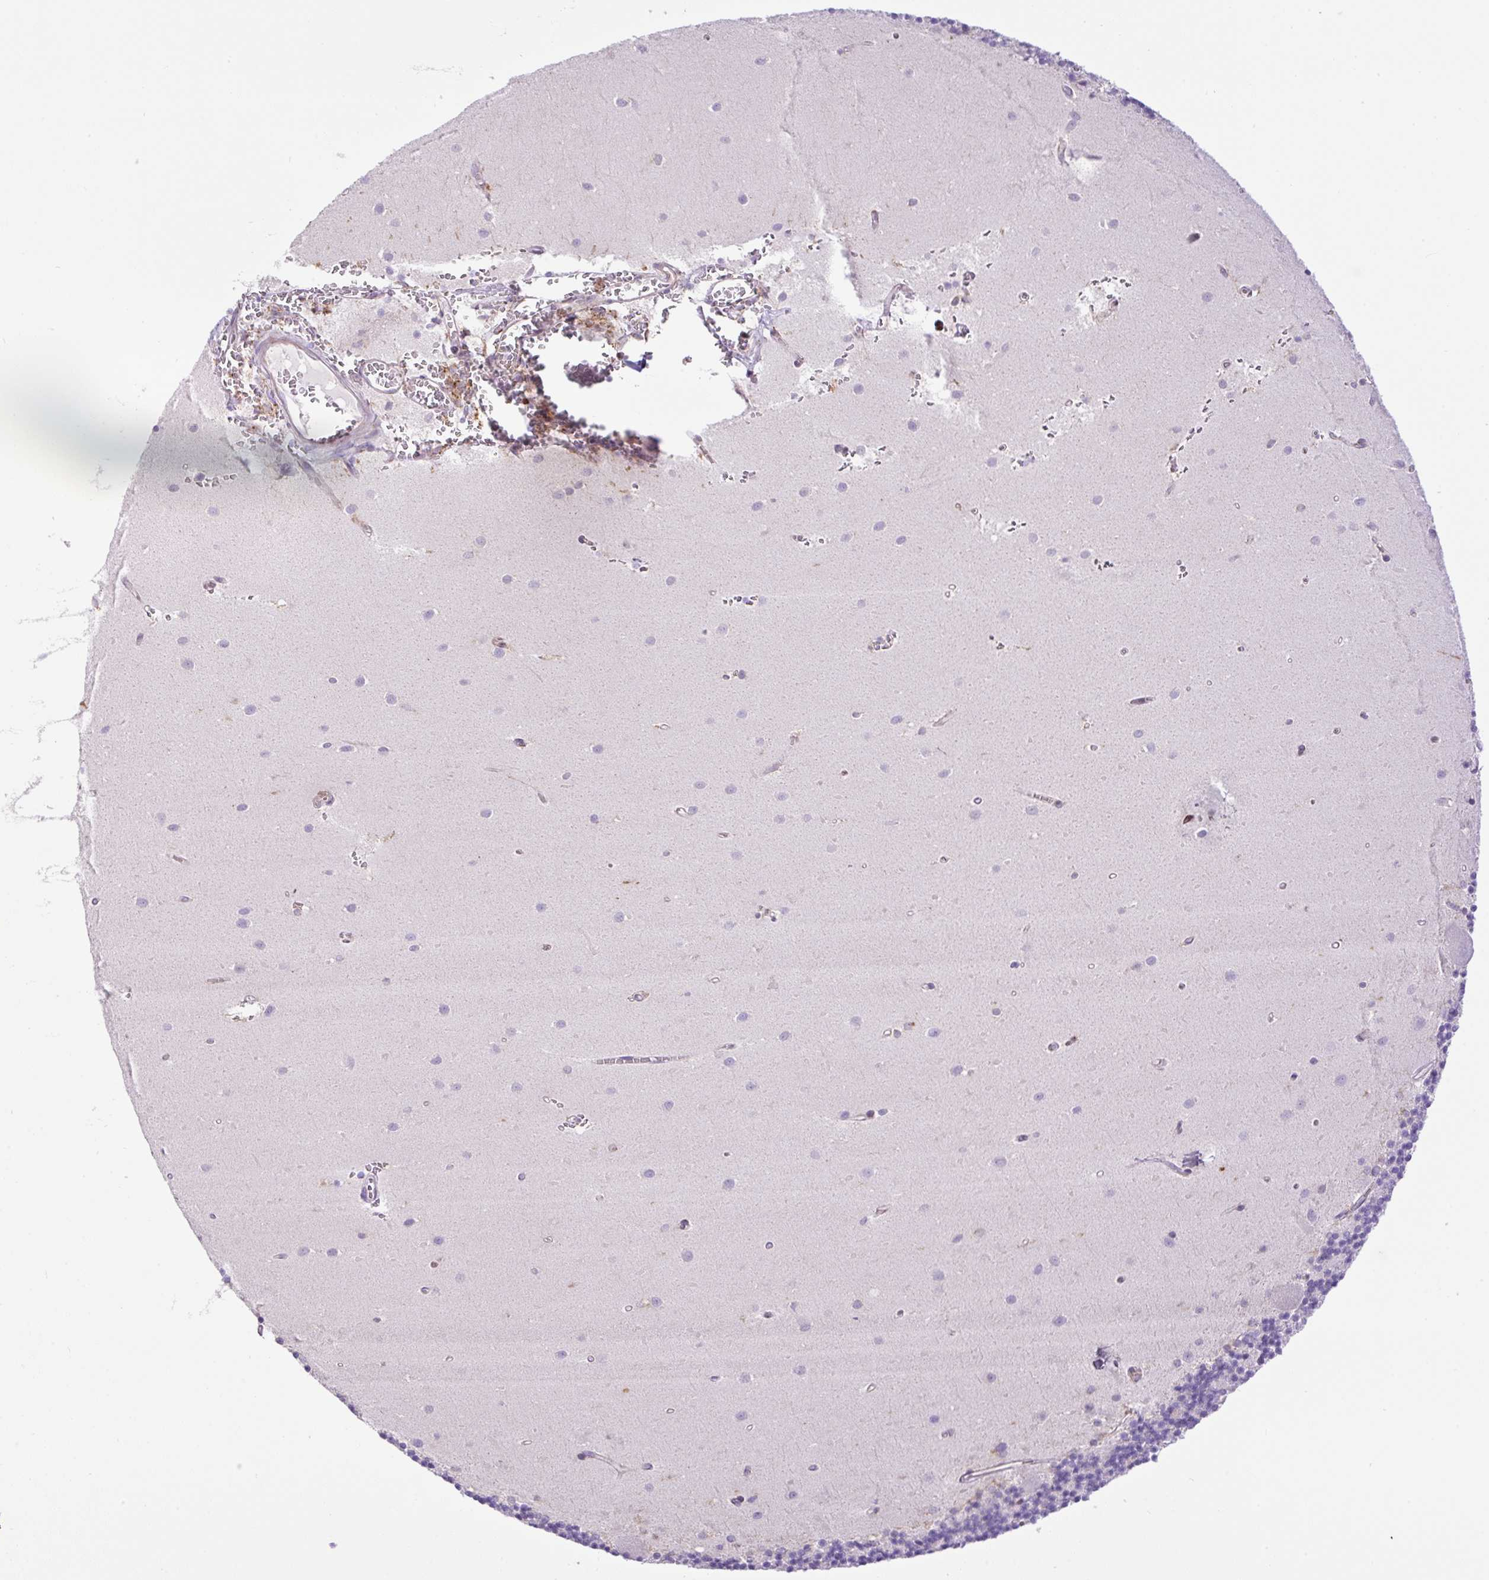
{"staining": {"intensity": "negative", "quantity": "none", "location": "none"}, "tissue": "cerebellum", "cell_type": "Cells in granular layer", "image_type": "normal", "snomed": [{"axis": "morphology", "description": "Normal tissue, NOS"}, {"axis": "topography", "description": "Cerebellum"}], "caption": "Immunohistochemistry of benign human cerebellum shows no staining in cells in granular layer. (Stains: DAB IHC with hematoxylin counter stain, Microscopy: brightfield microscopy at high magnification).", "gene": "POFUT1", "patient": {"sex": "male", "age": 54}}